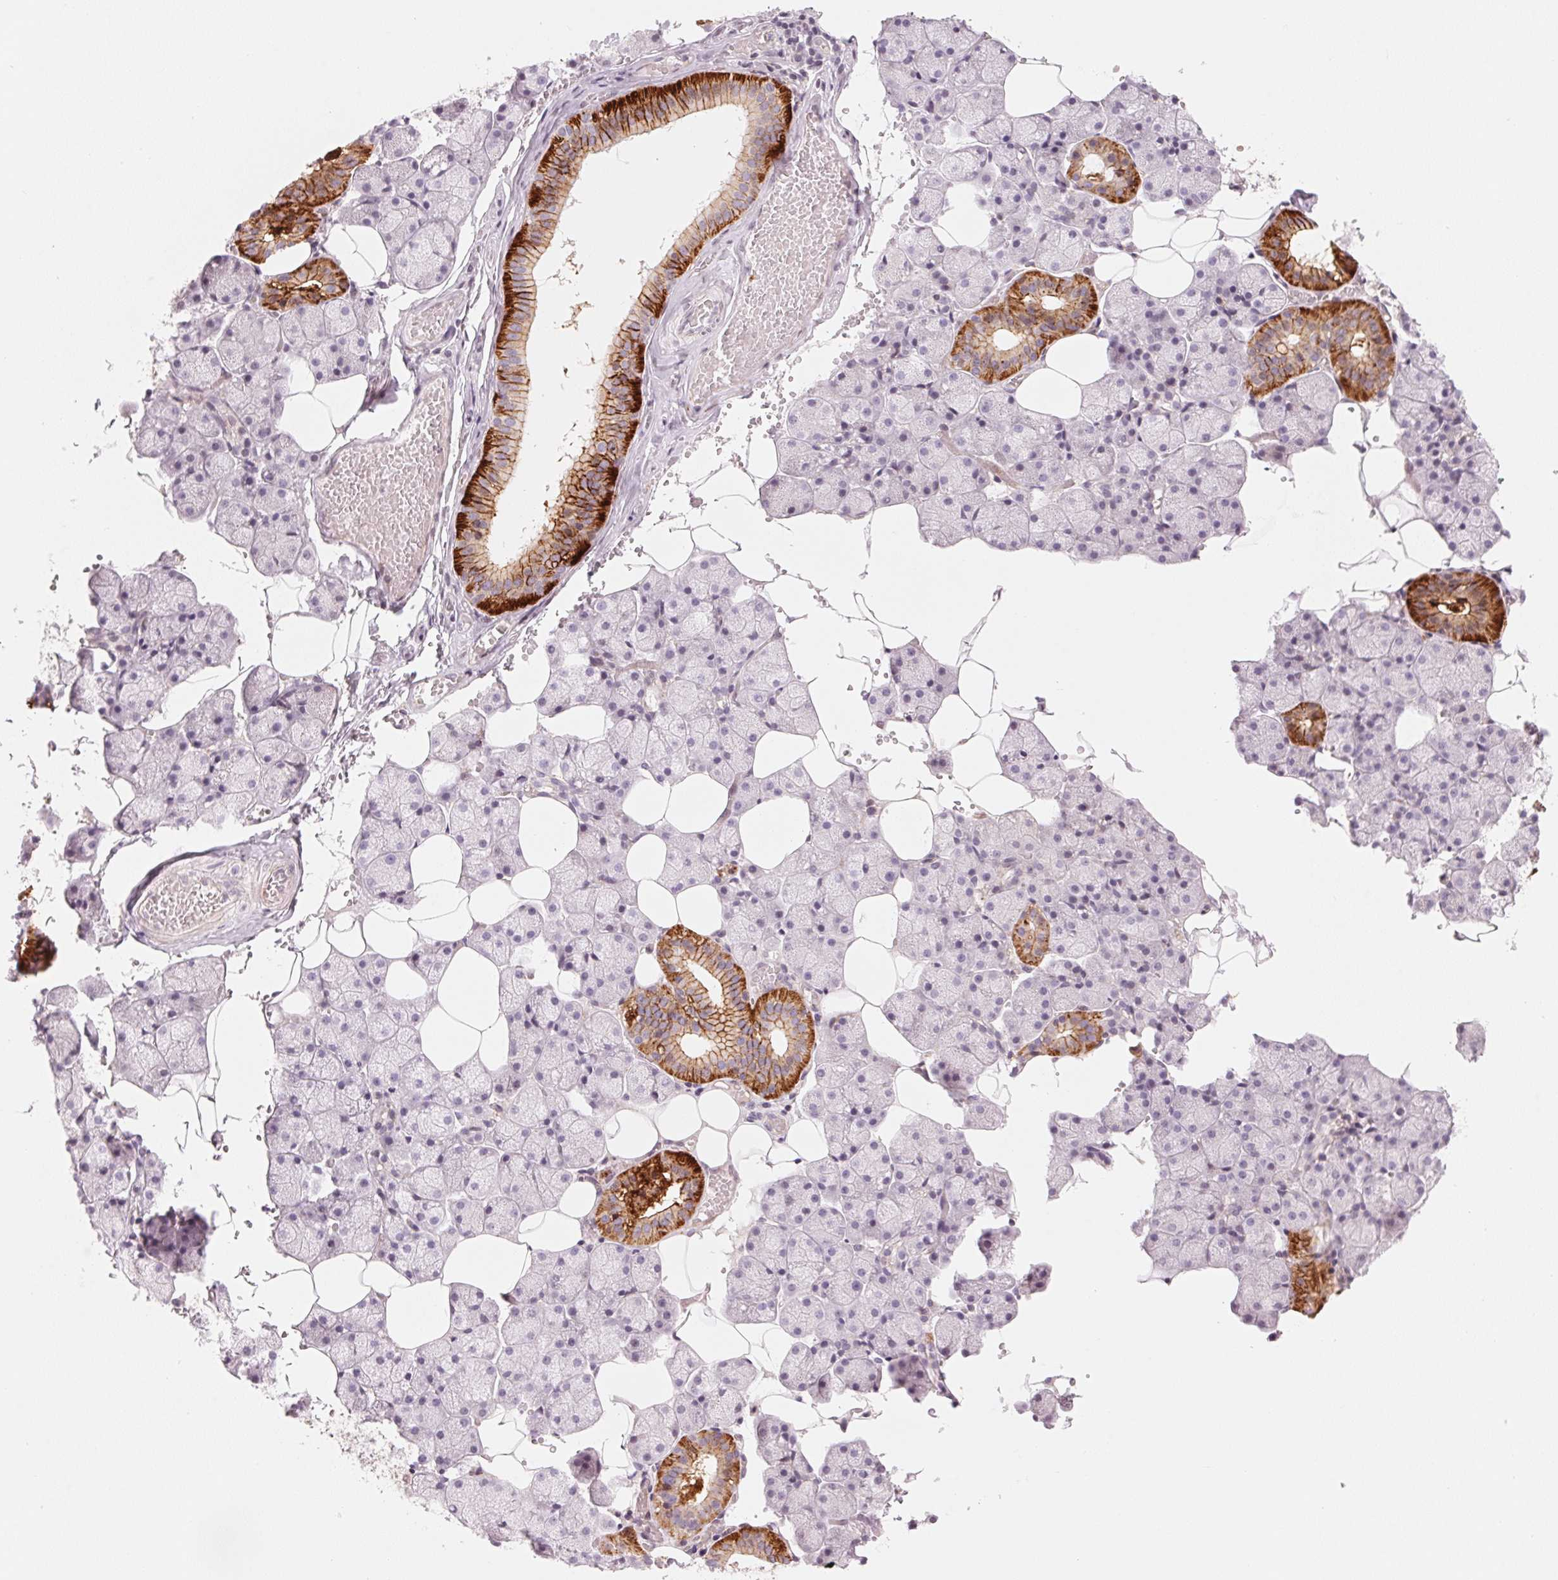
{"staining": {"intensity": "strong", "quantity": "<25%", "location": "cytoplasmic/membranous"}, "tissue": "salivary gland", "cell_type": "Glandular cells", "image_type": "normal", "snomed": [{"axis": "morphology", "description": "Normal tissue, NOS"}, {"axis": "topography", "description": "Salivary gland"}], "caption": "IHC (DAB) staining of unremarkable human salivary gland exhibits strong cytoplasmic/membranous protein expression in about <25% of glandular cells.", "gene": "SLC17A4", "patient": {"sex": "male", "age": 38}}